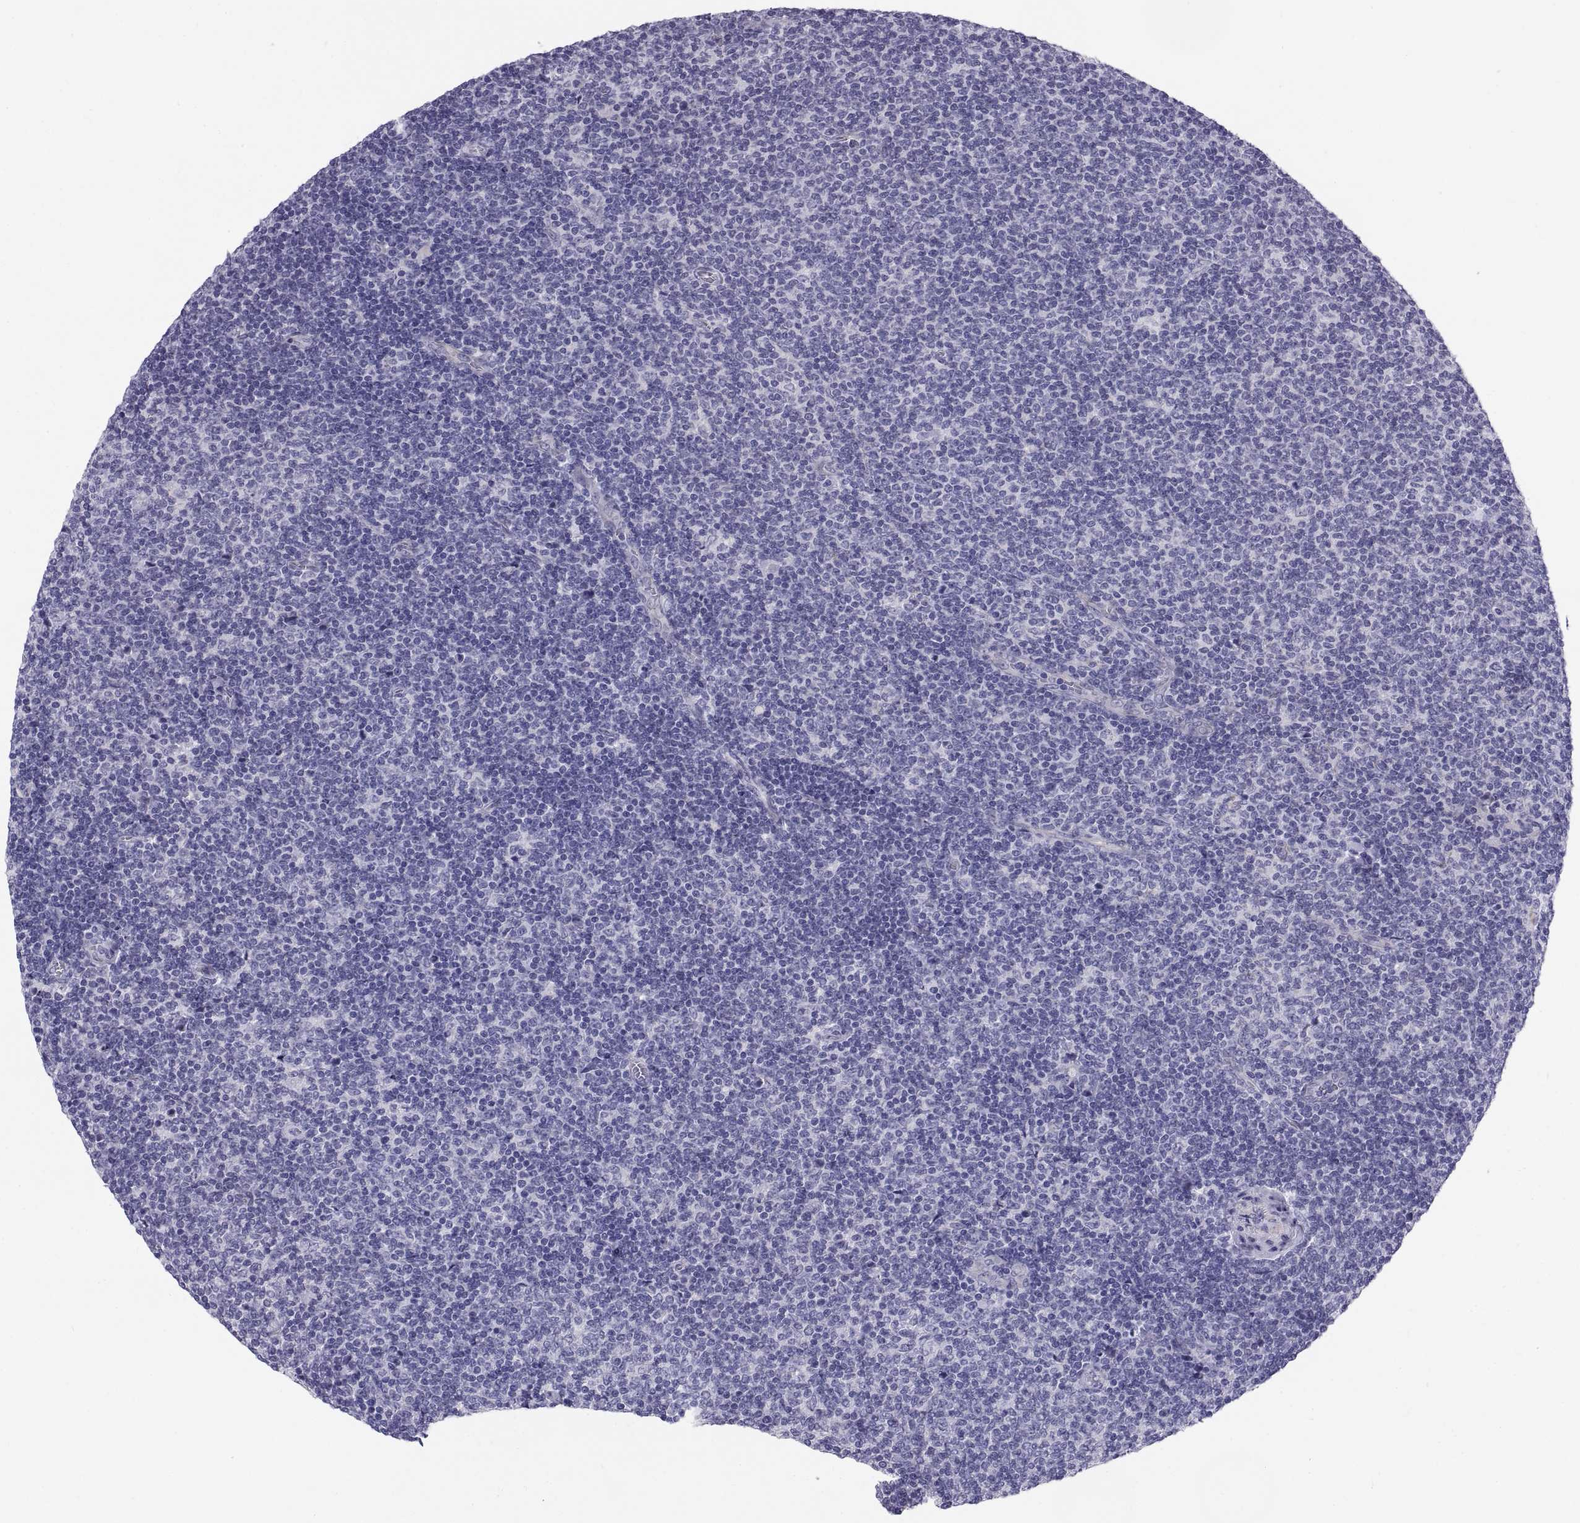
{"staining": {"intensity": "negative", "quantity": "none", "location": "none"}, "tissue": "lymphoma", "cell_type": "Tumor cells", "image_type": "cancer", "snomed": [{"axis": "morphology", "description": "Malignant lymphoma, non-Hodgkin's type, Low grade"}, {"axis": "topography", "description": "Lymph node"}], "caption": "This is an immunohistochemistry micrograph of low-grade malignant lymphoma, non-Hodgkin's type. There is no staining in tumor cells.", "gene": "TEX13A", "patient": {"sex": "male", "age": 52}}